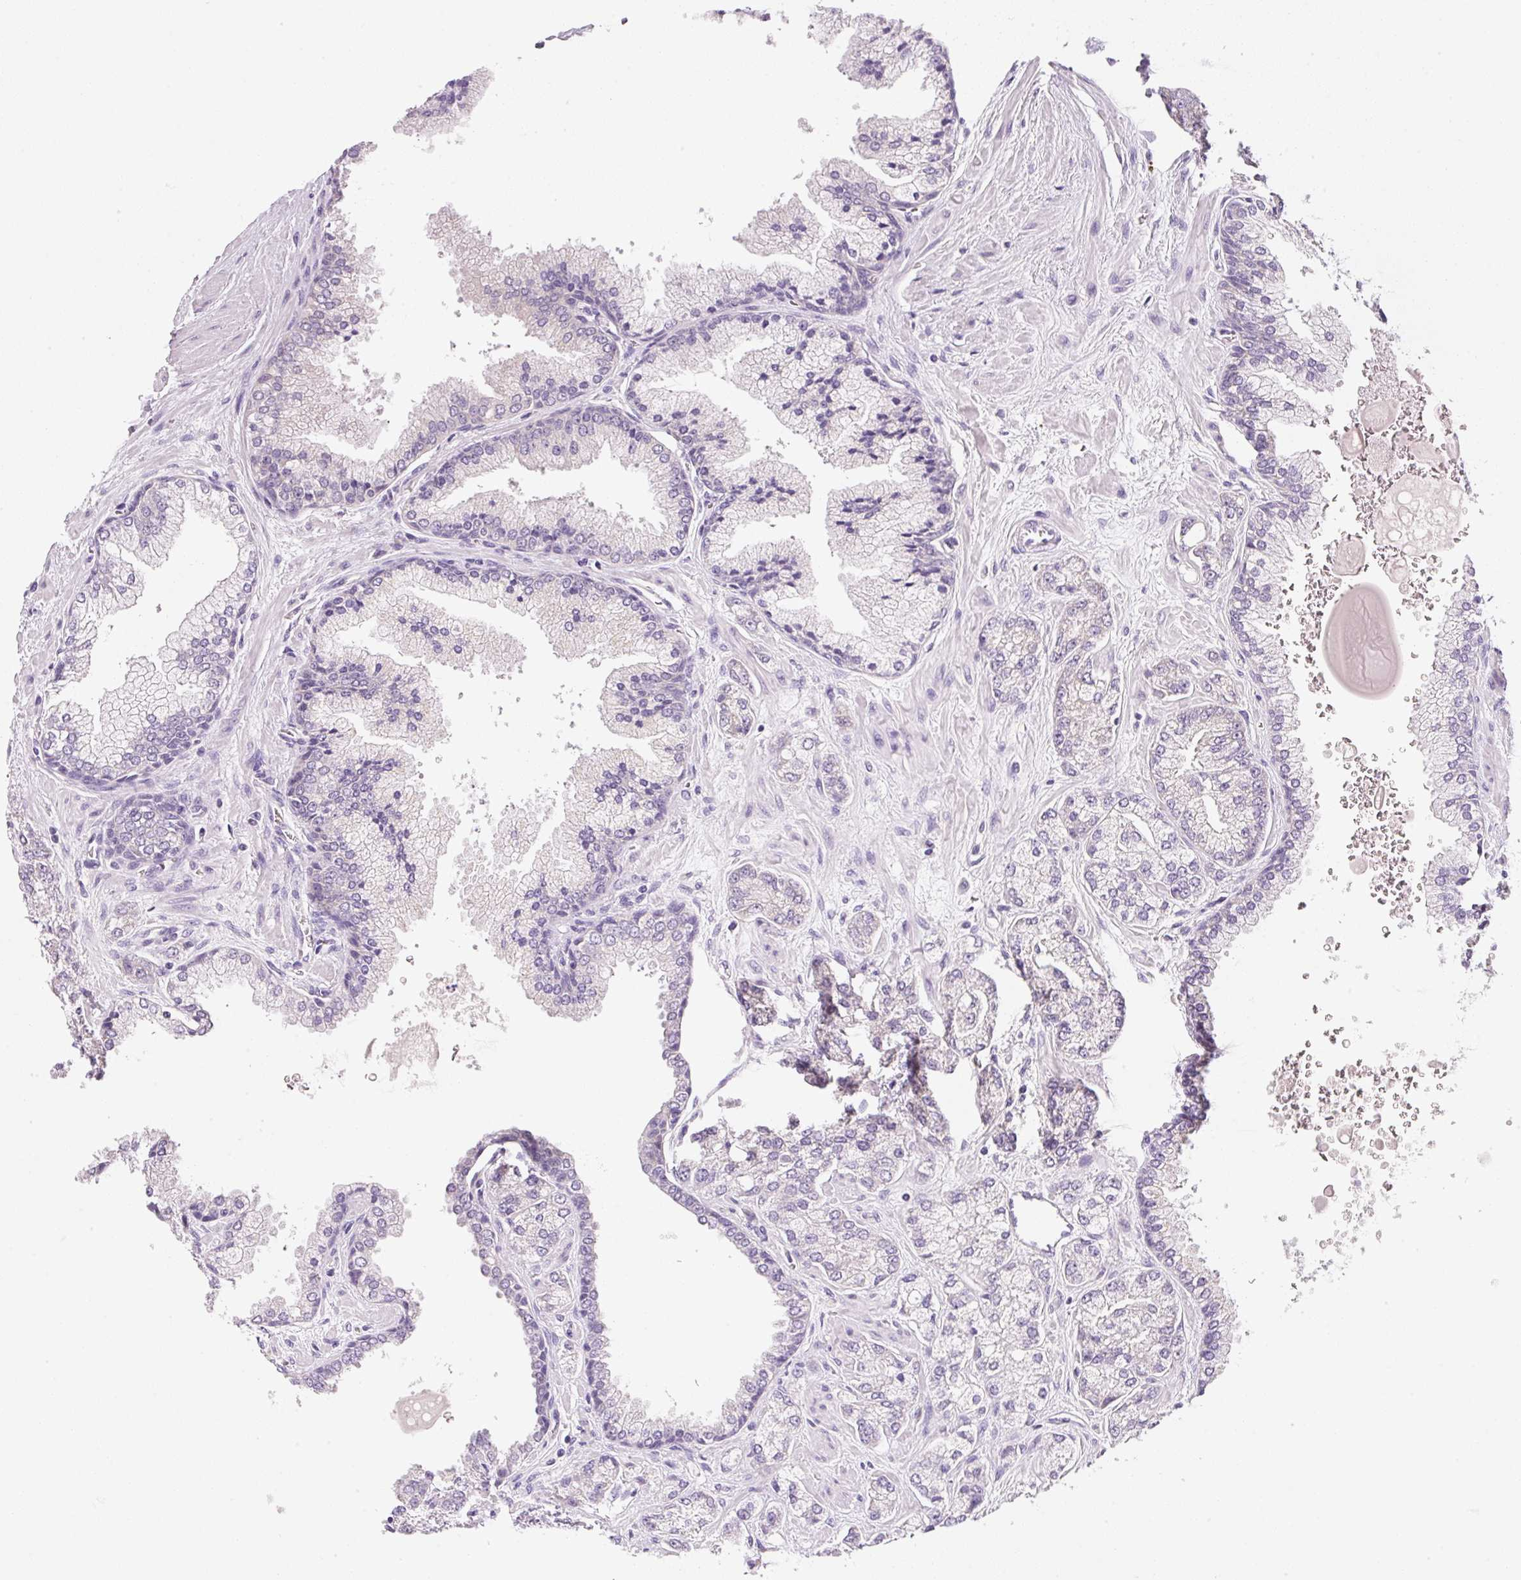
{"staining": {"intensity": "negative", "quantity": "none", "location": "none"}, "tissue": "prostate cancer", "cell_type": "Tumor cells", "image_type": "cancer", "snomed": [{"axis": "morphology", "description": "Adenocarcinoma, High grade"}, {"axis": "topography", "description": "Prostate"}], "caption": "This histopathology image is of prostate adenocarcinoma (high-grade) stained with immunohistochemistry (IHC) to label a protein in brown with the nuclei are counter-stained blue. There is no positivity in tumor cells. The staining was performed using DAB to visualize the protein expression in brown, while the nuclei were stained in blue with hematoxylin (Magnification: 20x).", "gene": "RPL18A", "patient": {"sex": "male", "age": 68}}